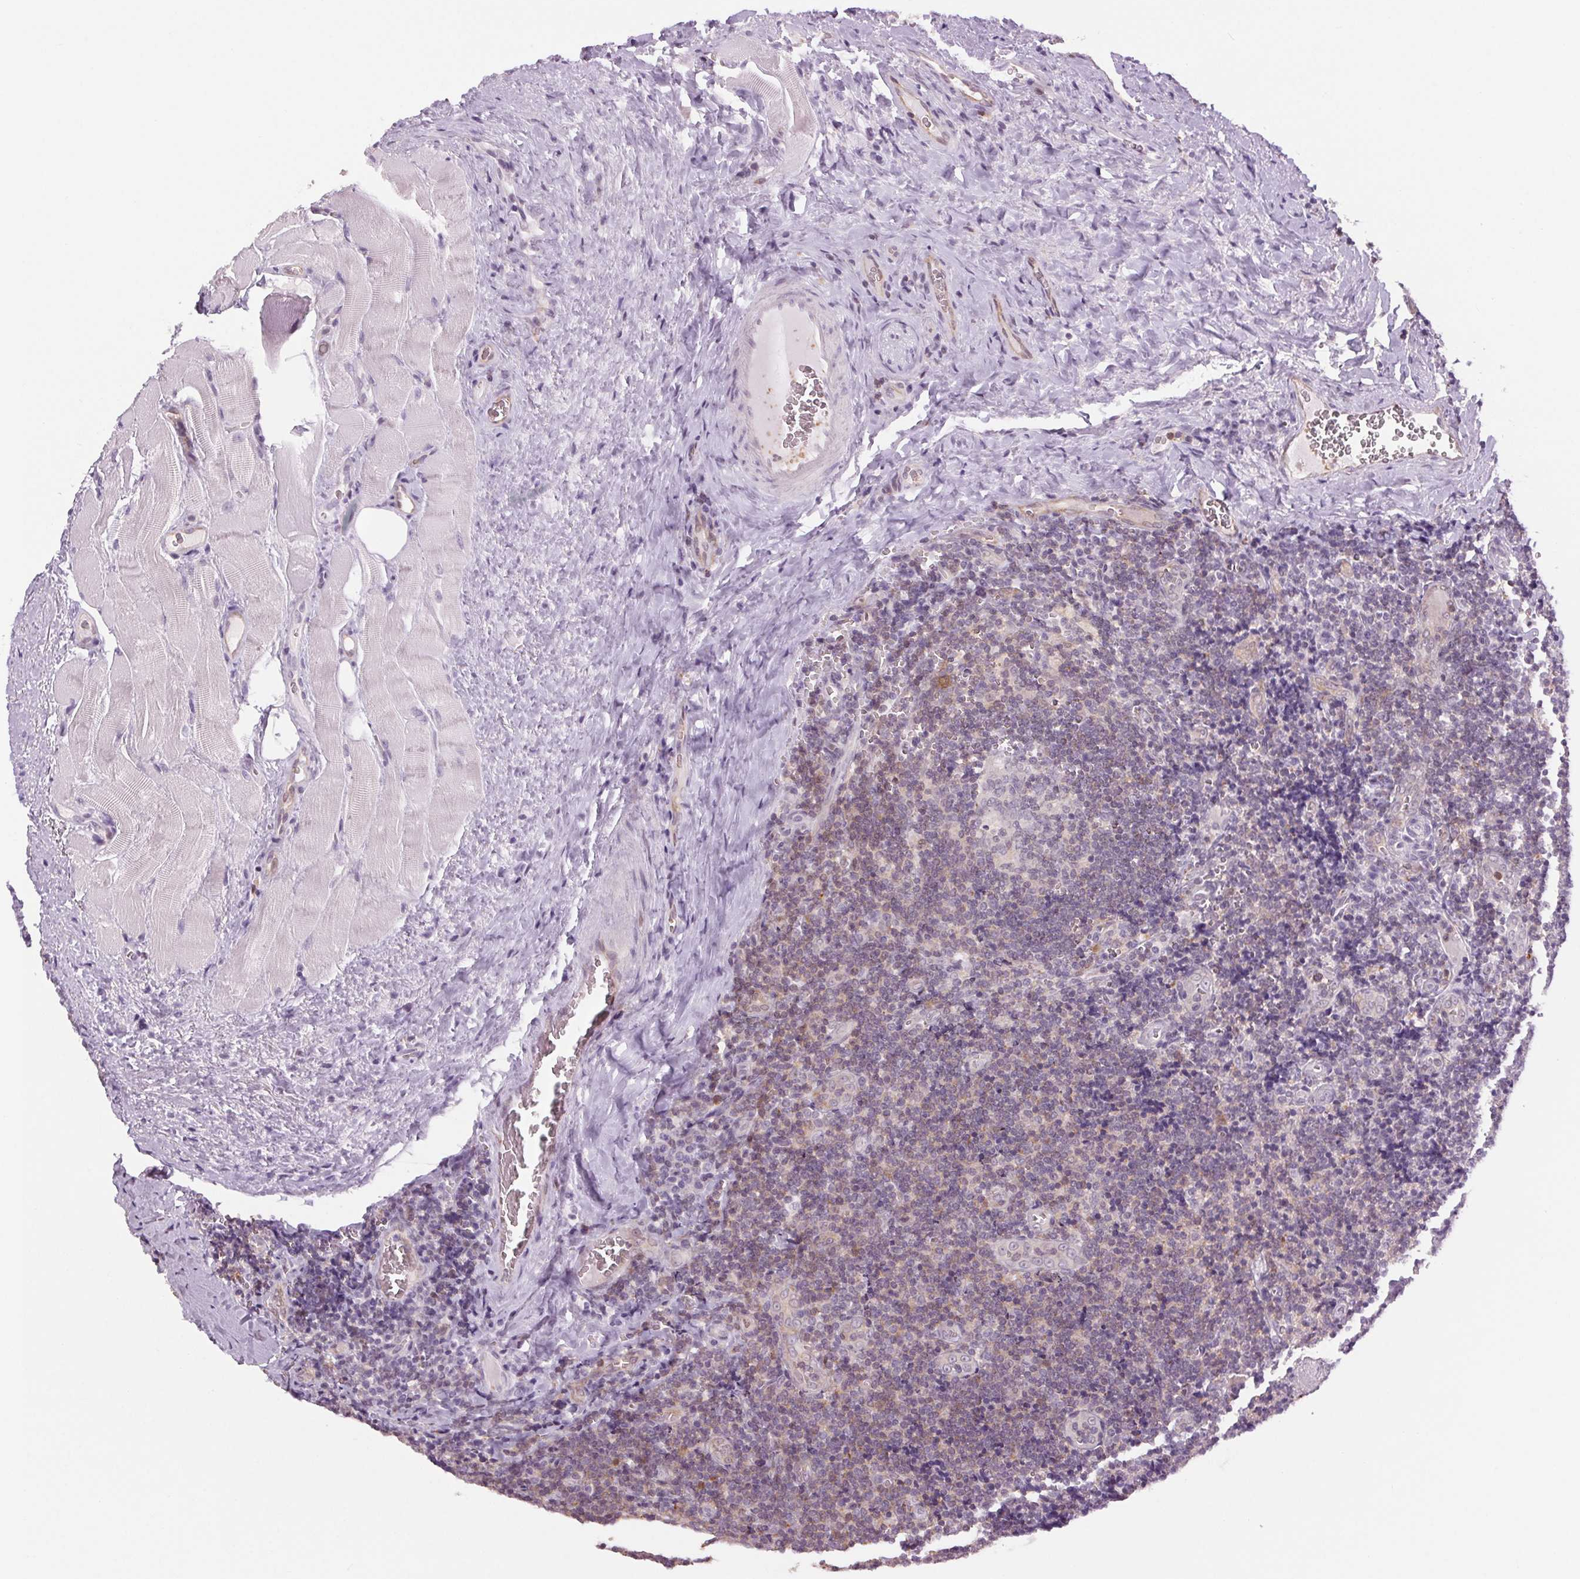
{"staining": {"intensity": "weak", "quantity": "<25%", "location": "cytoplasmic/membranous"}, "tissue": "tonsil", "cell_type": "Germinal center cells", "image_type": "normal", "snomed": [{"axis": "morphology", "description": "Normal tissue, NOS"}, {"axis": "morphology", "description": "Inflammation, NOS"}, {"axis": "topography", "description": "Tonsil"}], "caption": "DAB (3,3'-diaminobenzidine) immunohistochemical staining of normal tonsil demonstrates no significant positivity in germinal center cells. Brightfield microscopy of IHC stained with DAB (3,3'-diaminobenzidine) (brown) and hematoxylin (blue), captured at high magnification.", "gene": "SLC6A19", "patient": {"sex": "female", "age": 31}}